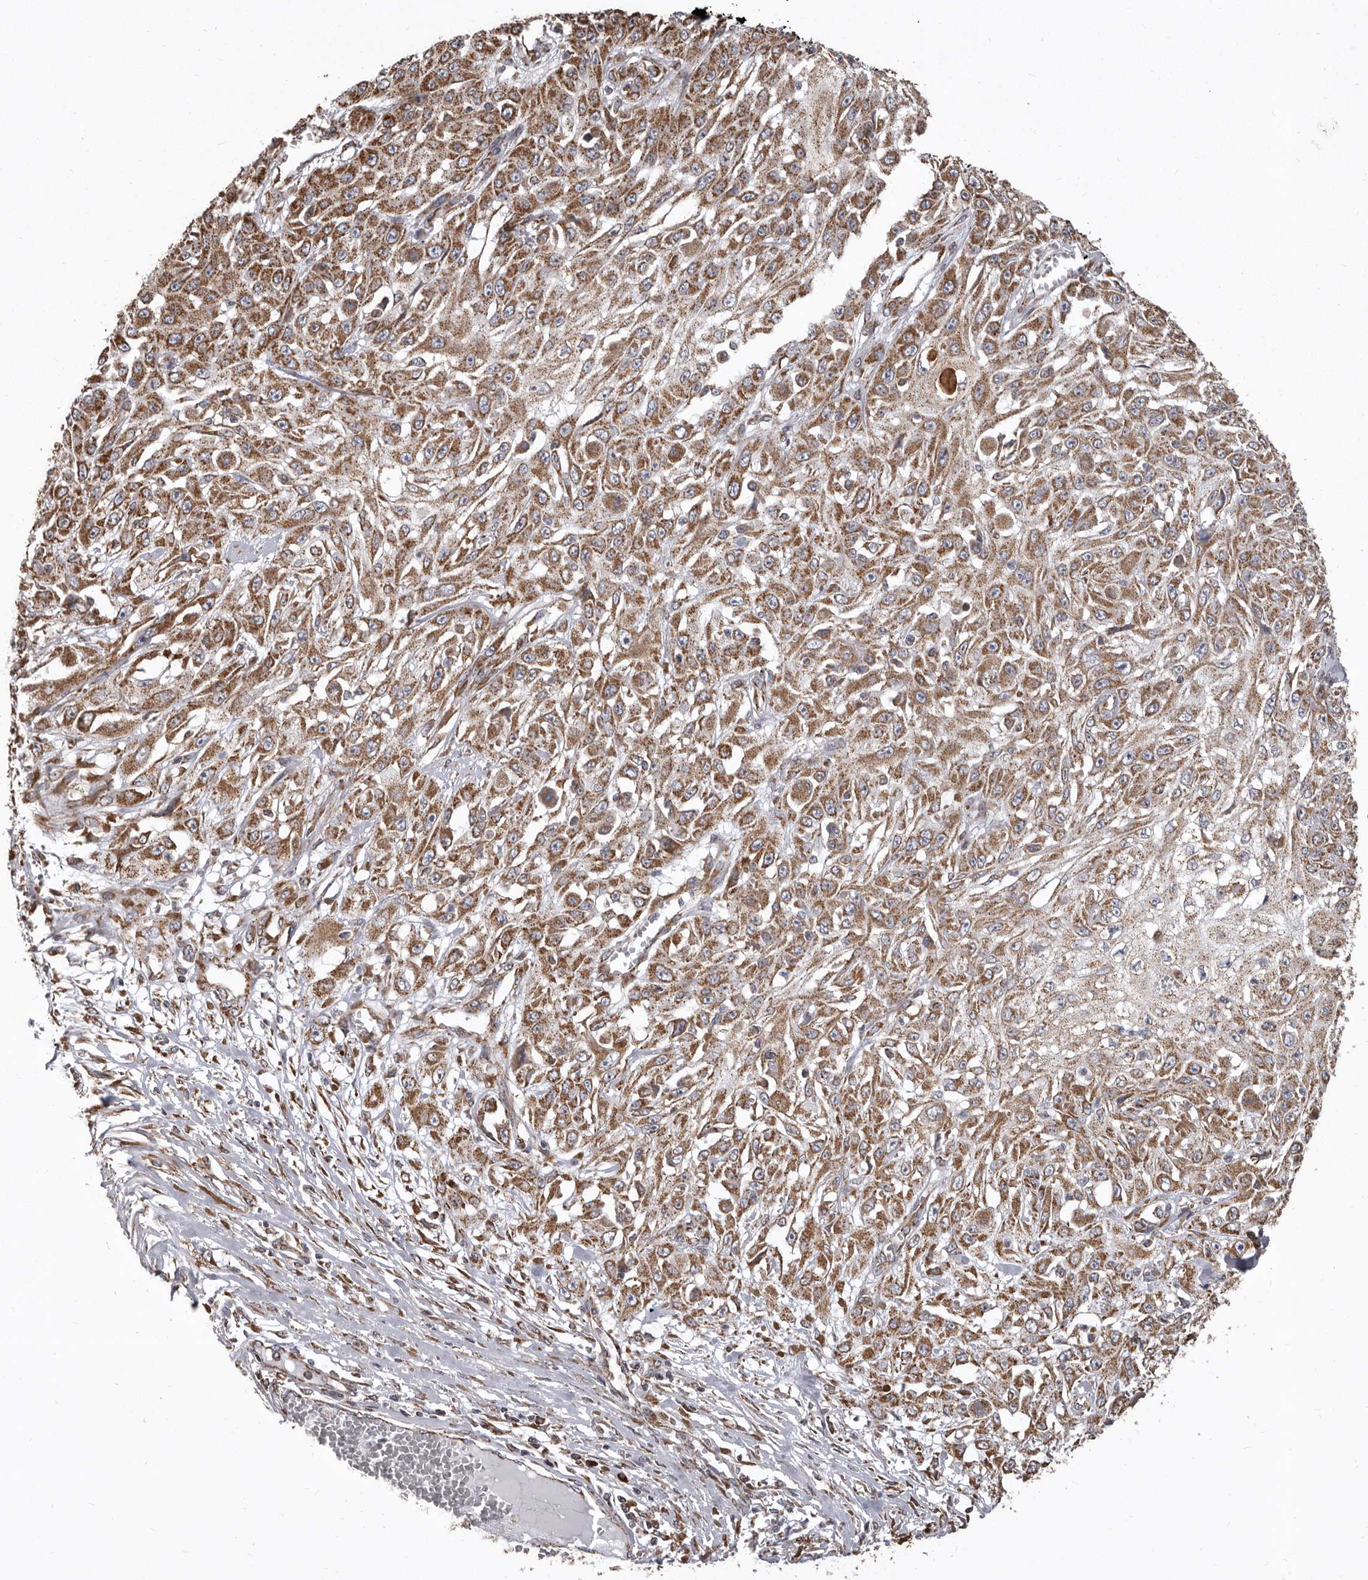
{"staining": {"intensity": "moderate", "quantity": ">75%", "location": "cytoplasmic/membranous"}, "tissue": "skin cancer", "cell_type": "Tumor cells", "image_type": "cancer", "snomed": [{"axis": "morphology", "description": "Squamous cell carcinoma, NOS"}, {"axis": "morphology", "description": "Squamous cell carcinoma, metastatic, NOS"}, {"axis": "topography", "description": "Skin"}, {"axis": "topography", "description": "Lymph node"}], "caption": "Protein staining by IHC demonstrates moderate cytoplasmic/membranous staining in about >75% of tumor cells in skin squamous cell carcinoma.", "gene": "CDK5RAP3", "patient": {"sex": "male", "age": 75}}